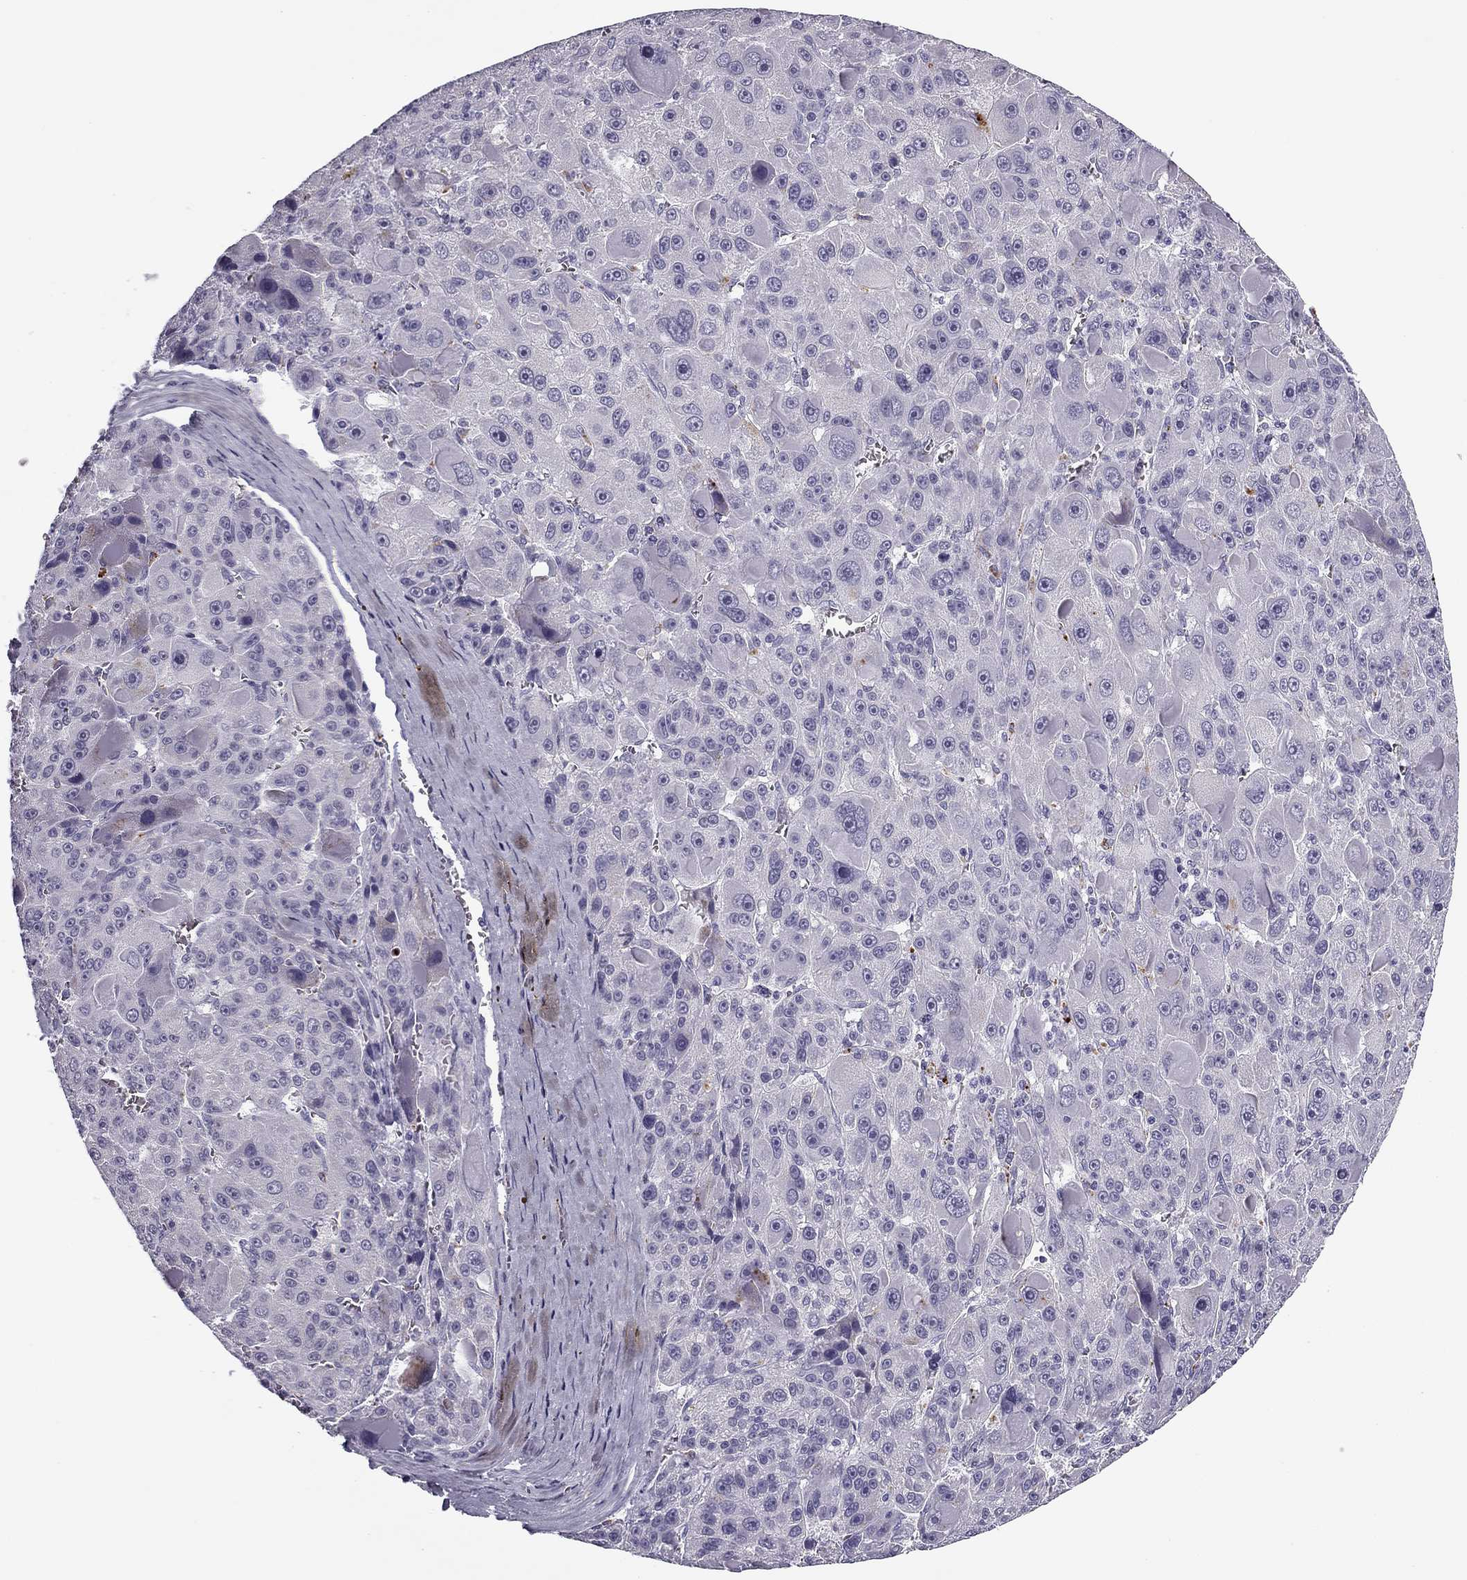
{"staining": {"intensity": "negative", "quantity": "none", "location": "none"}, "tissue": "liver cancer", "cell_type": "Tumor cells", "image_type": "cancer", "snomed": [{"axis": "morphology", "description": "Carcinoma, Hepatocellular, NOS"}, {"axis": "topography", "description": "Liver"}], "caption": "IHC of human liver hepatocellular carcinoma shows no expression in tumor cells.", "gene": "MC5R", "patient": {"sex": "male", "age": 76}}